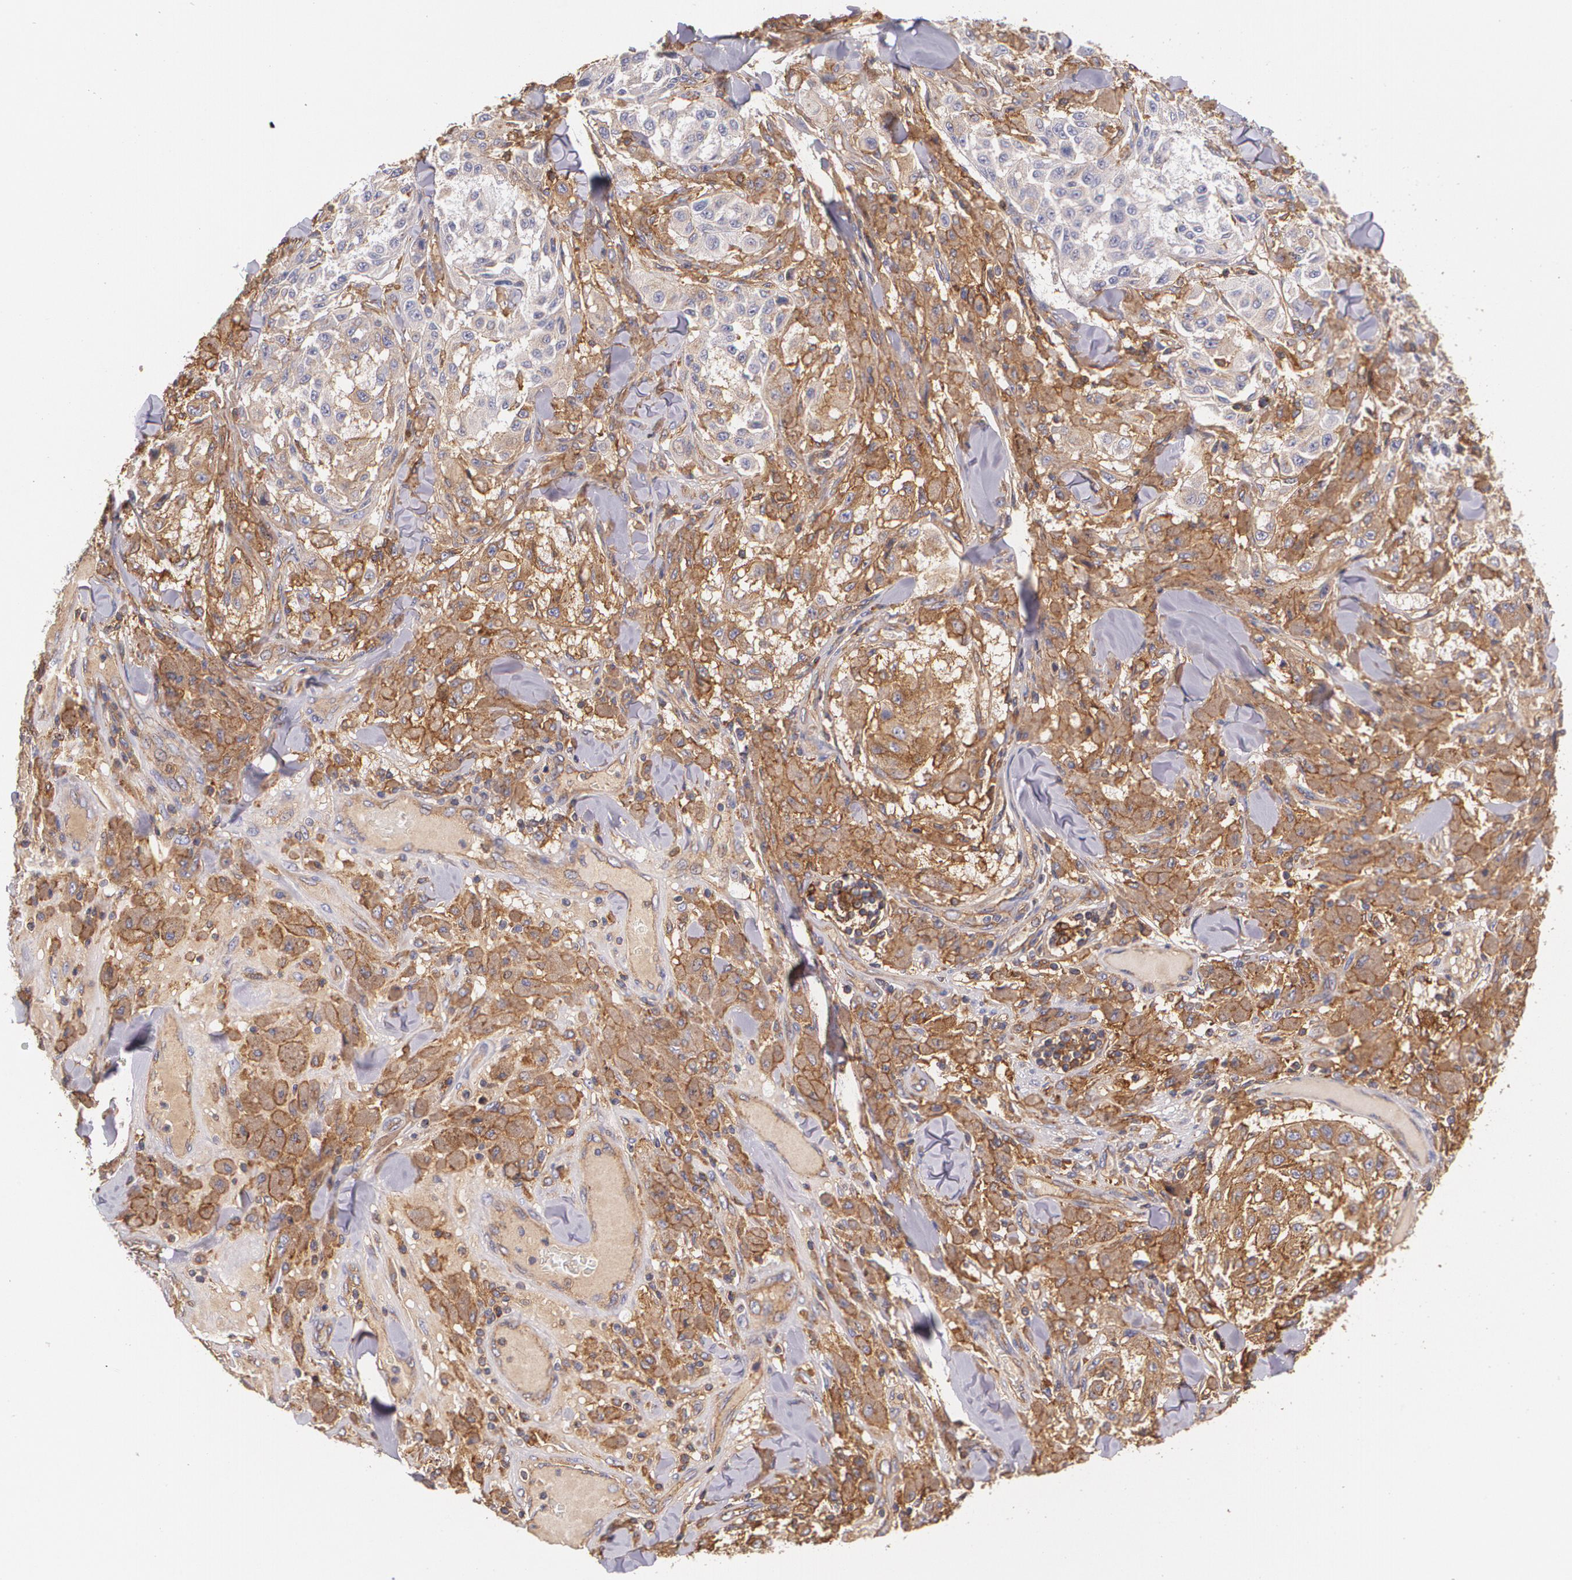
{"staining": {"intensity": "moderate", "quantity": "25%-75%", "location": "cytoplasmic/membranous"}, "tissue": "melanoma", "cell_type": "Tumor cells", "image_type": "cancer", "snomed": [{"axis": "morphology", "description": "Malignant melanoma, NOS"}, {"axis": "topography", "description": "Skin"}], "caption": "Immunohistochemical staining of malignant melanoma exhibits medium levels of moderate cytoplasmic/membranous positivity in about 25%-75% of tumor cells.", "gene": "B2M", "patient": {"sex": "female", "age": 64}}